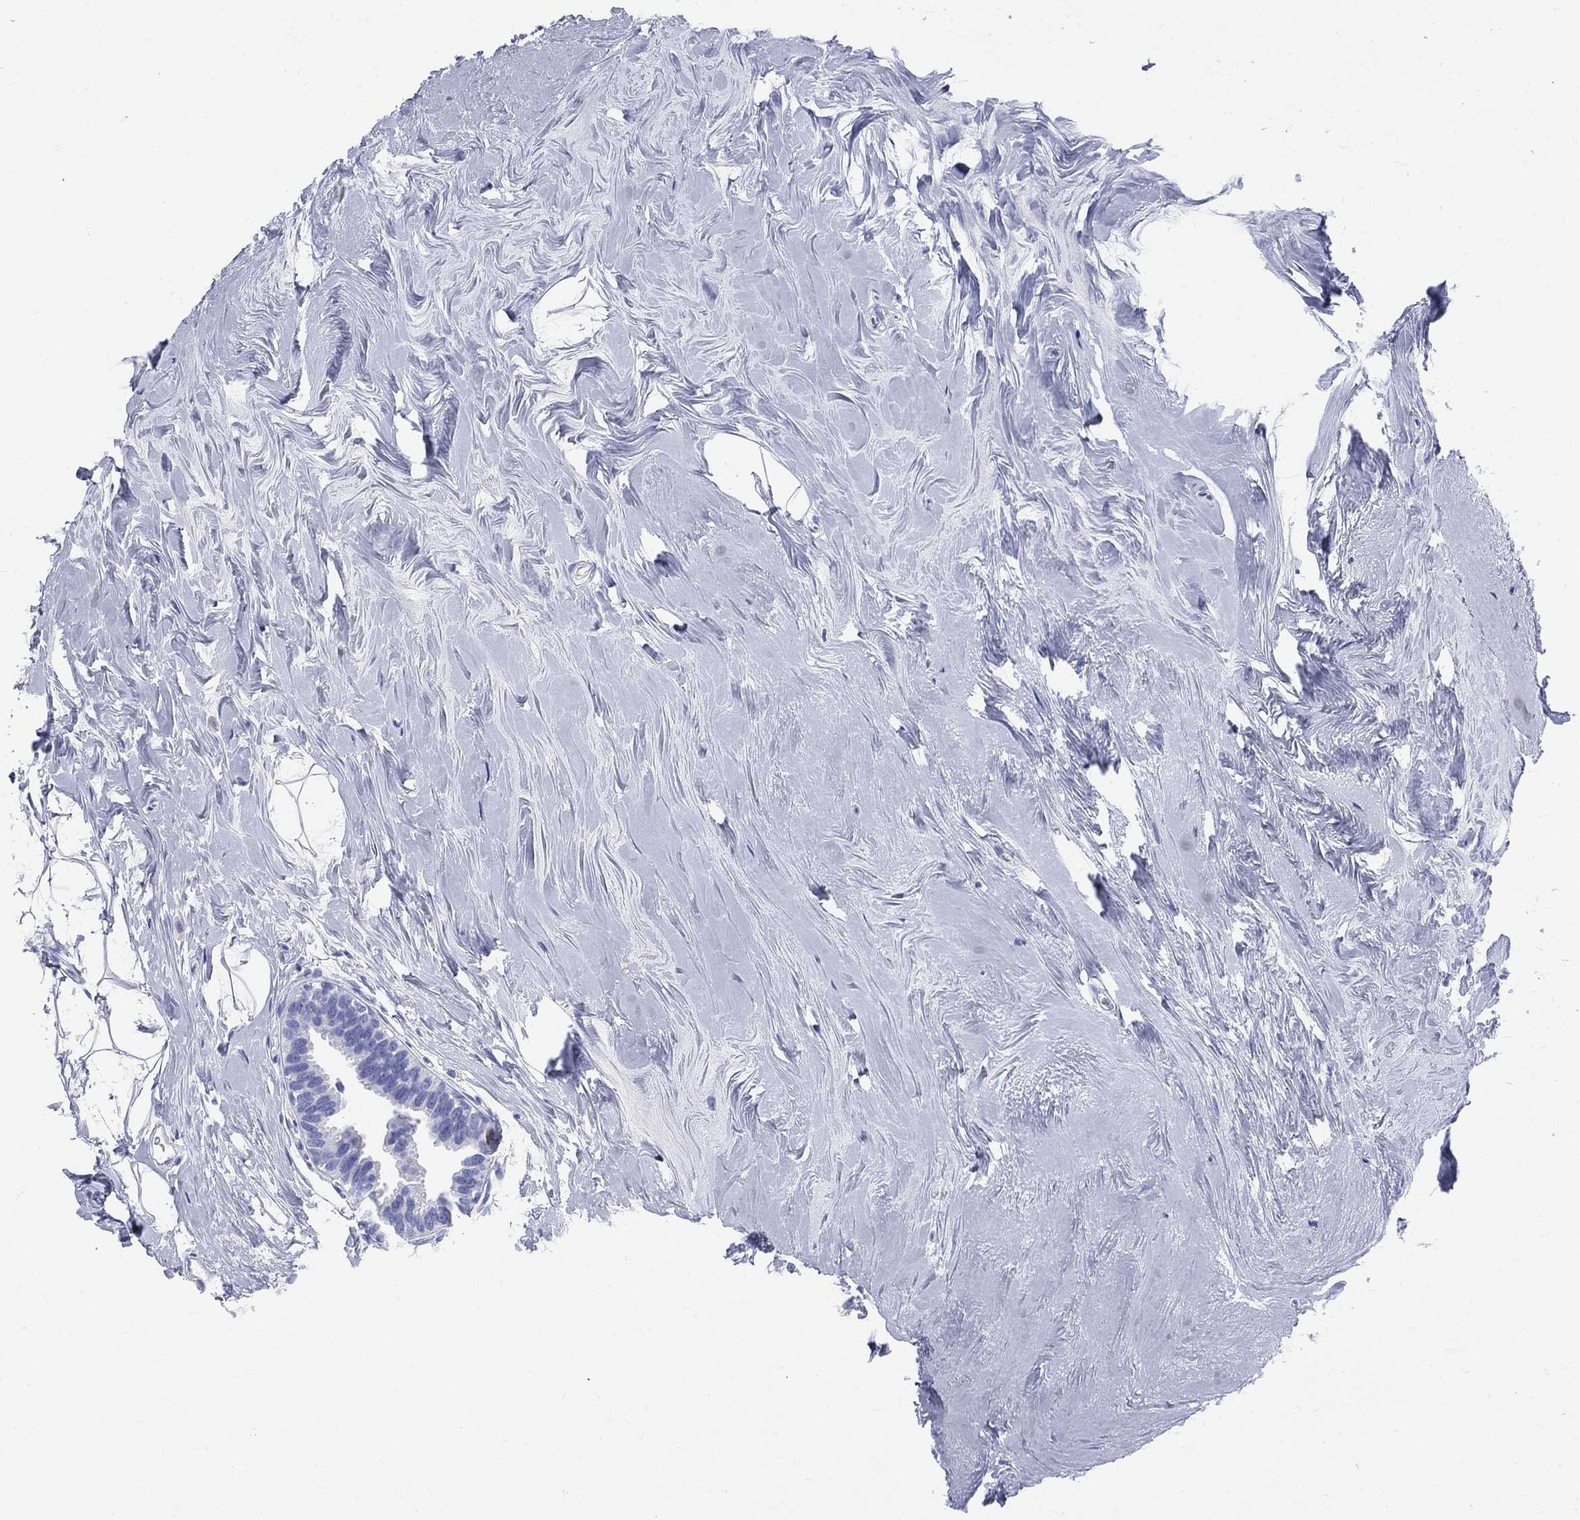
{"staining": {"intensity": "negative", "quantity": "none", "location": "none"}, "tissue": "breast cancer", "cell_type": "Tumor cells", "image_type": "cancer", "snomed": [{"axis": "morphology", "description": "Duct carcinoma"}, {"axis": "topography", "description": "Breast"}], "caption": "Immunohistochemical staining of human breast cancer reveals no significant expression in tumor cells.", "gene": "SYP", "patient": {"sex": "female", "age": 55}}